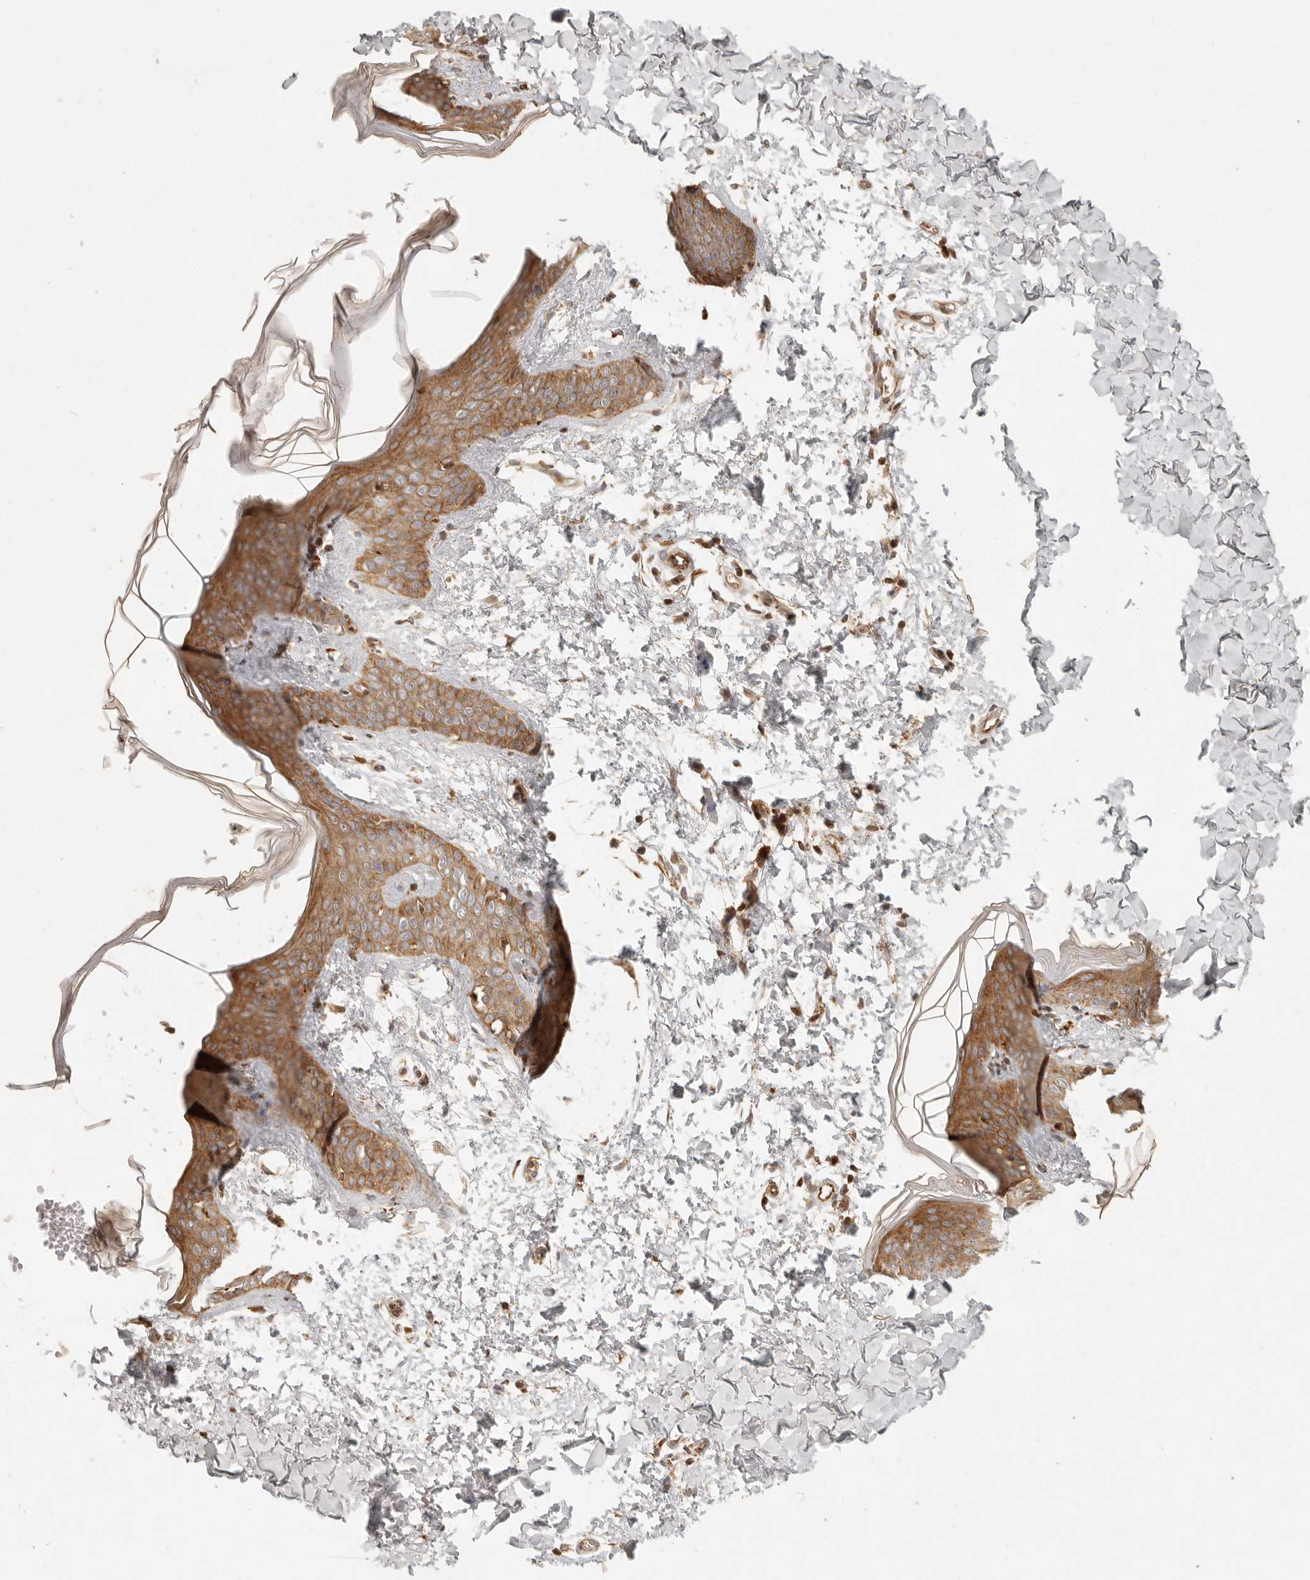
{"staining": {"intensity": "moderate", "quantity": ">75%", "location": "cytoplasmic/membranous"}, "tissue": "skin", "cell_type": "Fibroblasts", "image_type": "normal", "snomed": [{"axis": "morphology", "description": "Normal tissue, NOS"}, {"axis": "topography", "description": "Skin"}], "caption": "Moderate cytoplasmic/membranous protein expression is appreciated in about >75% of fibroblasts in skin. (DAB (3,3'-diaminobenzidine) IHC, brown staining for protein, blue staining for nuclei).", "gene": "KLHL38", "patient": {"sex": "female", "age": 17}}